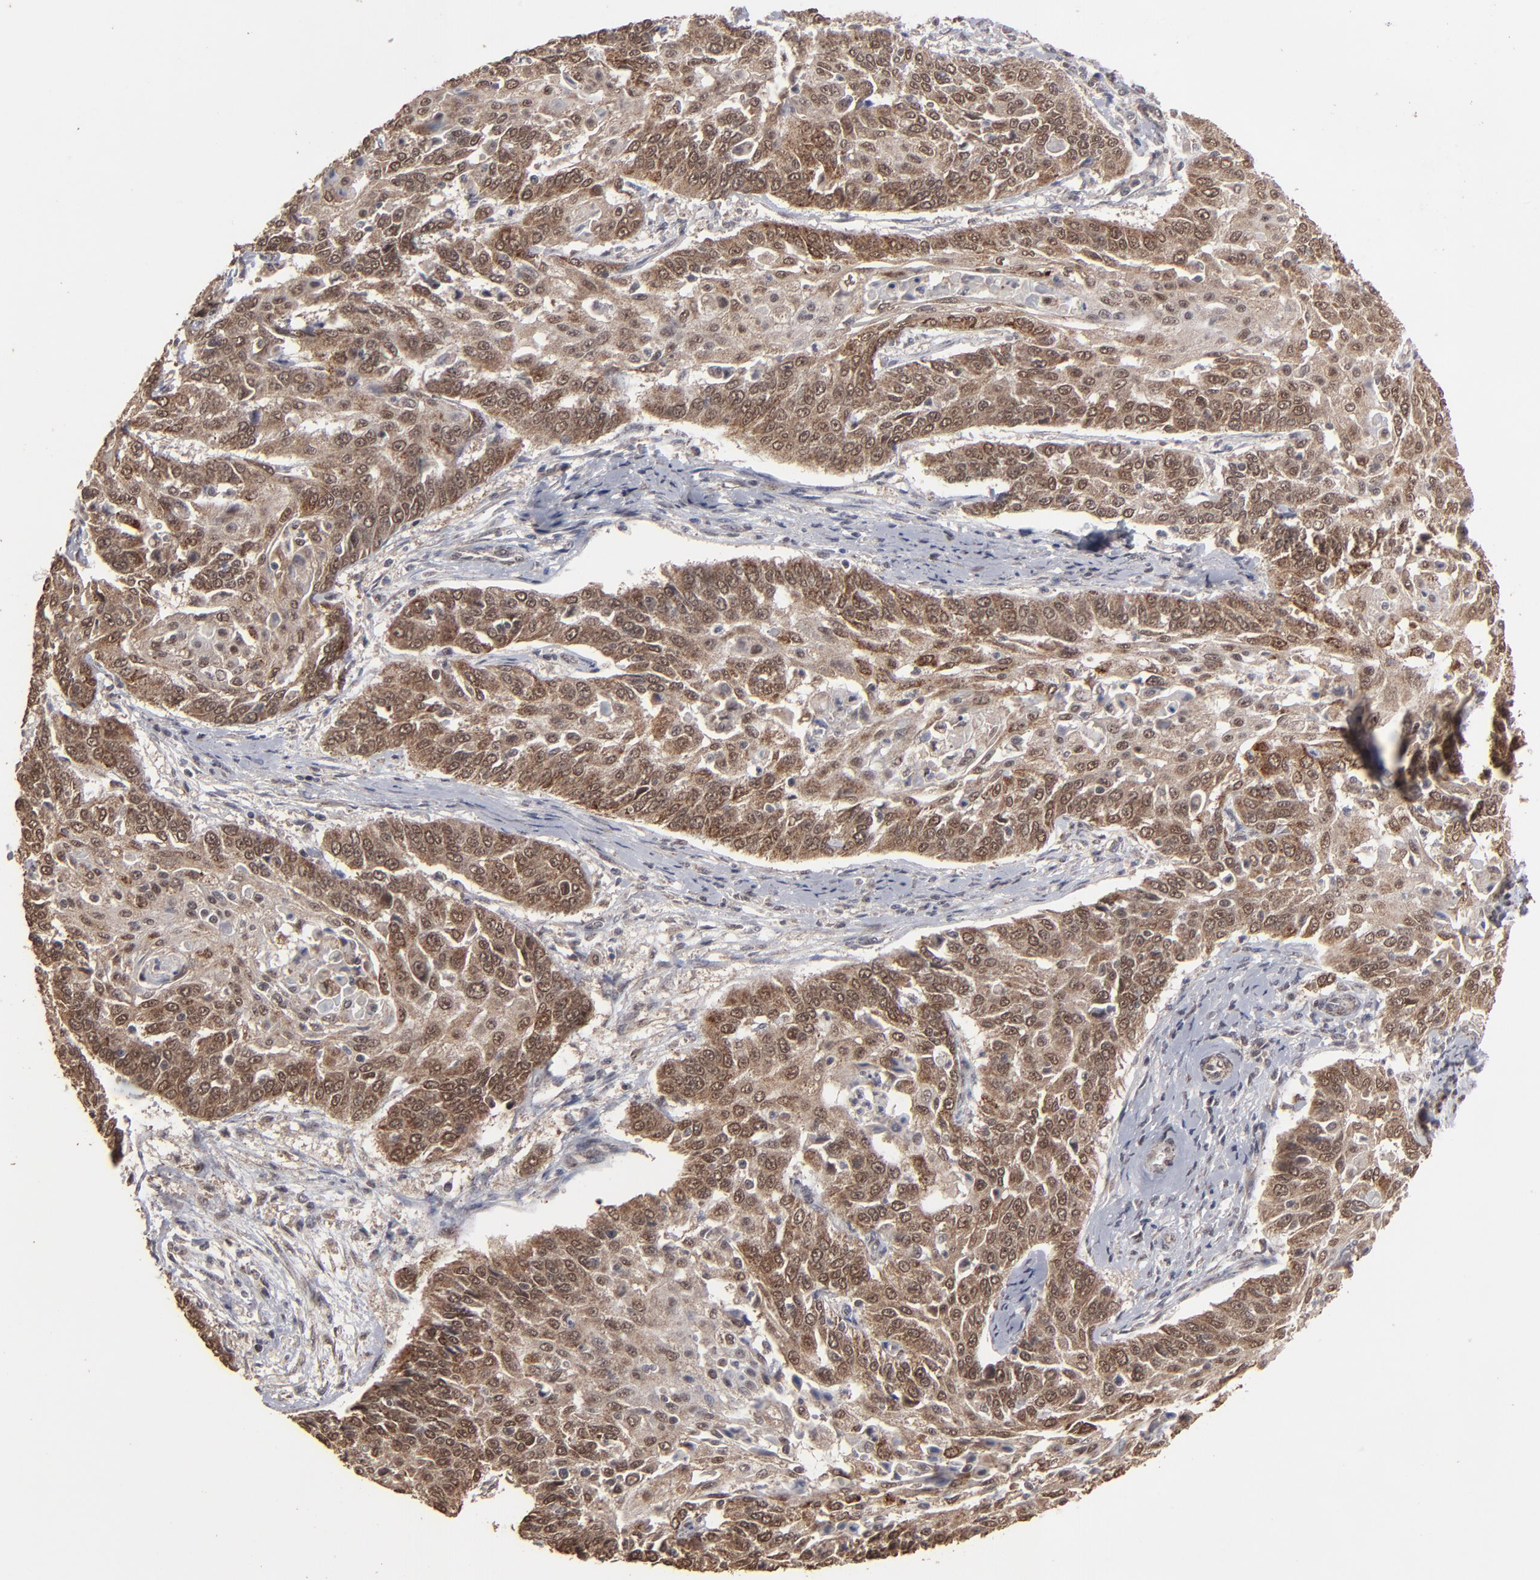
{"staining": {"intensity": "moderate", "quantity": ">75%", "location": "cytoplasmic/membranous"}, "tissue": "cervical cancer", "cell_type": "Tumor cells", "image_type": "cancer", "snomed": [{"axis": "morphology", "description": "Squamous cell carcinoma, NOS"}, {"axis": "topography", "description": "Cervix"}], "caption": "Brown immunohistochemical staining in squamous cell carcinoma (cervical) shows moderate cytoplasmic/membranous staining in about >75% of tumor cells.", "gene": "BNIP3", "patient": {"sex": "female", "age": 64}}